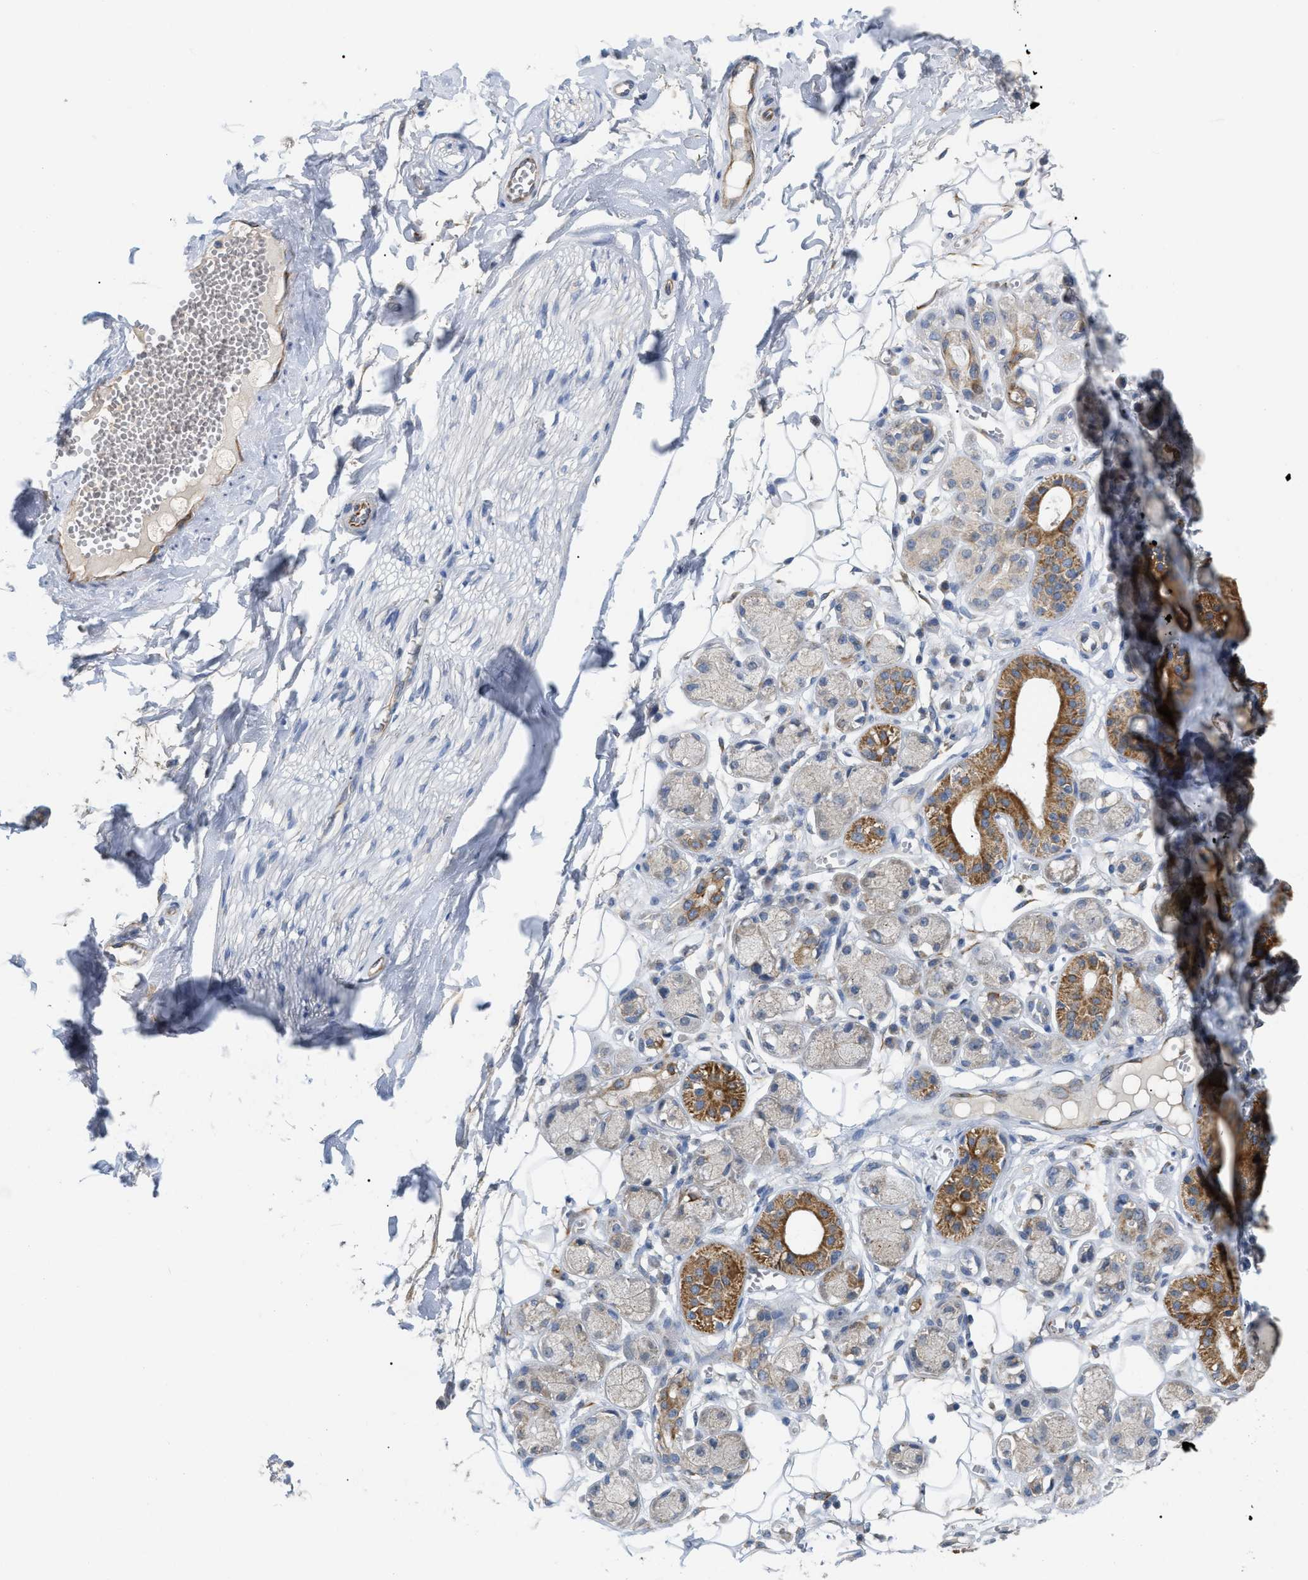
{"staining": {"intensity": "negative", "quantity": "none", "location": "none"}, "tissue": "adipose tissue", "cell_type": "Adipocytes", "image_type": "normal", "snomed": [{"axis": "morphology", "description": "Normal tissue, NOS"}, {"axis": "morphology", "description": "Inflammation, NOS"}, {"axis": "topography", "description": "Salivary gland"}, {"axis": "topography", "description": "Peripheral nerve tissue"}], "caption": "Adipose tissue was stained to show a protein in brown. There is no significant staining in adipocytes. The staining was performed using DAB (3,3'-diaminobenzidine) to visualize the protein expression in brown, while the nuclei were stained in blue with hematoxylin (Magnification: 20x).", "gene": "DHX58", "patient": {"sex": "female", "age": 75}}